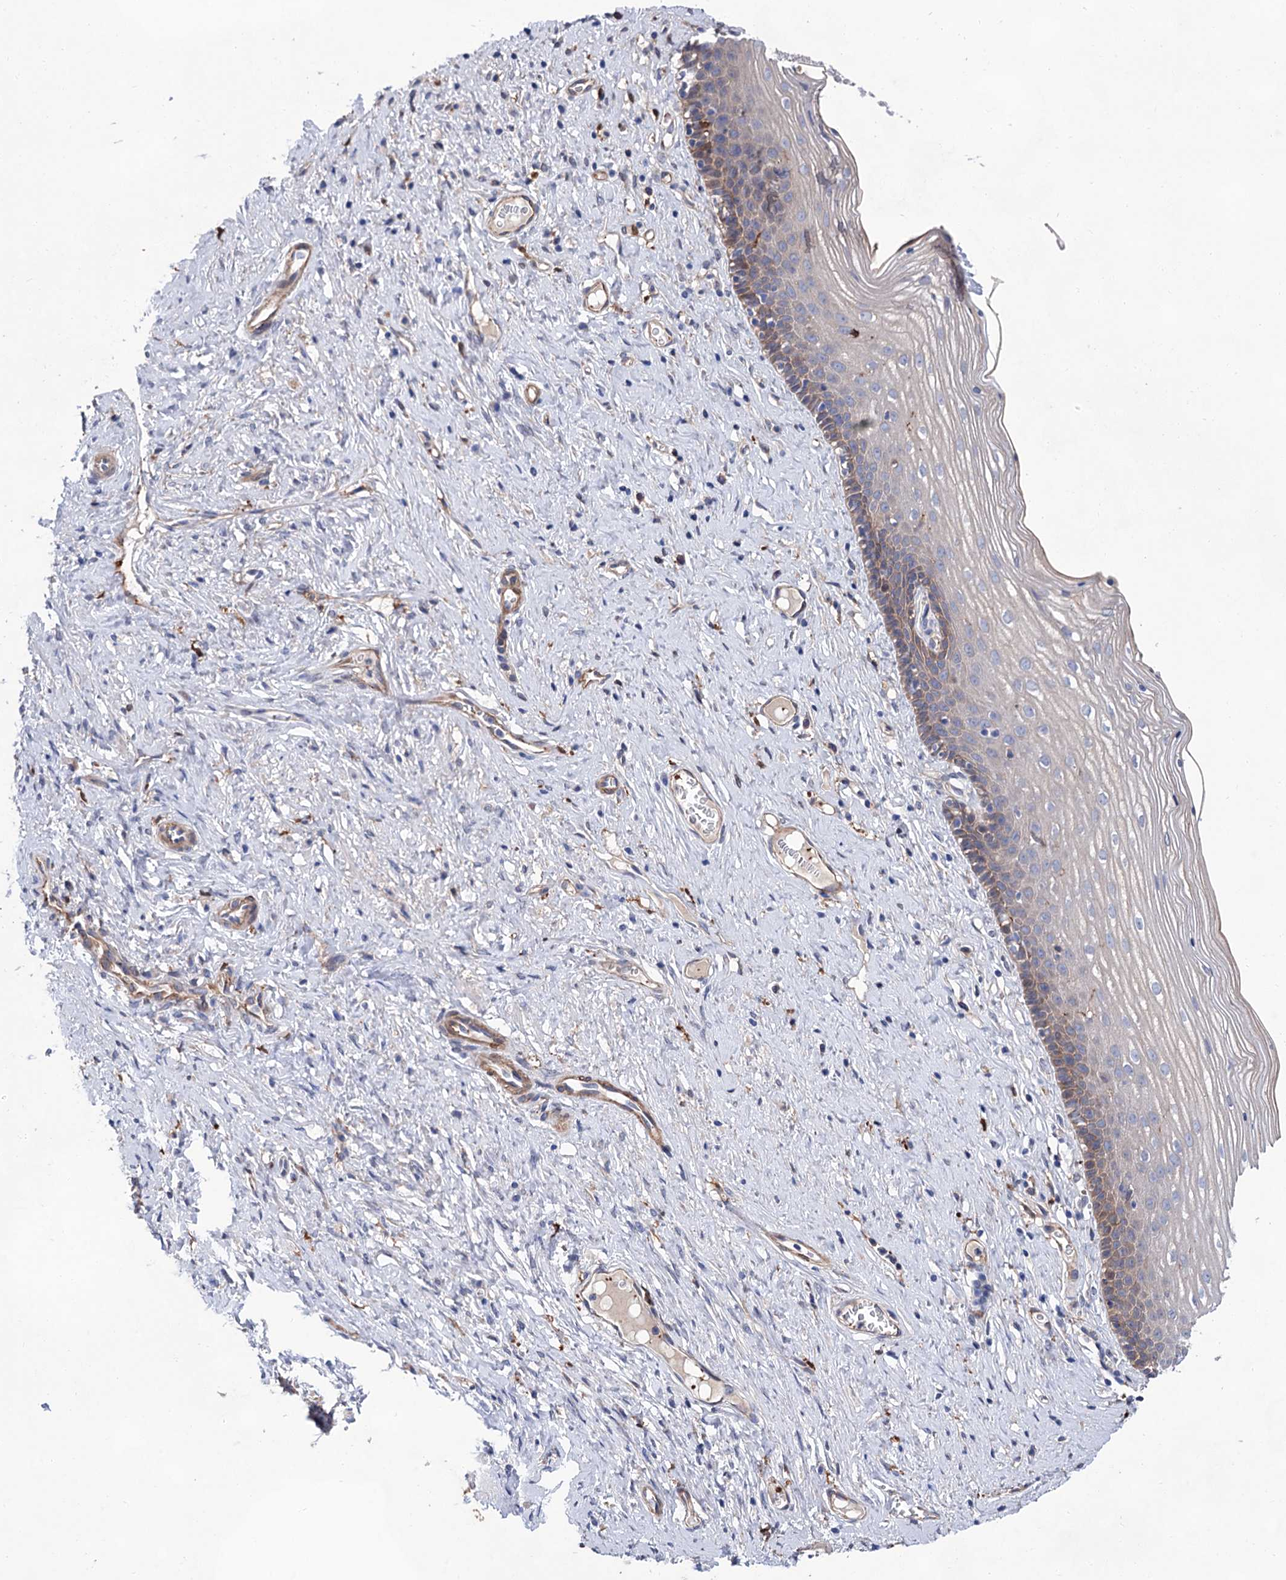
{"staining": {"intensity": "negative", "quantity": "none", "location": "none"}, "tissue": "cervix", "cell_type": "Glandular cells", "image_type": "normal", "snomed": [{"axis": "morphology", "description": "Normal tissue, NOS"}, {"axis": "topography", "description": "Cervix"}], "caption": "Protein analysis of unremarkable cervix reveals no significant expression in glandular cells.", "gene": "TMTC3", "patient": {"sex": "female", "age": 42}}